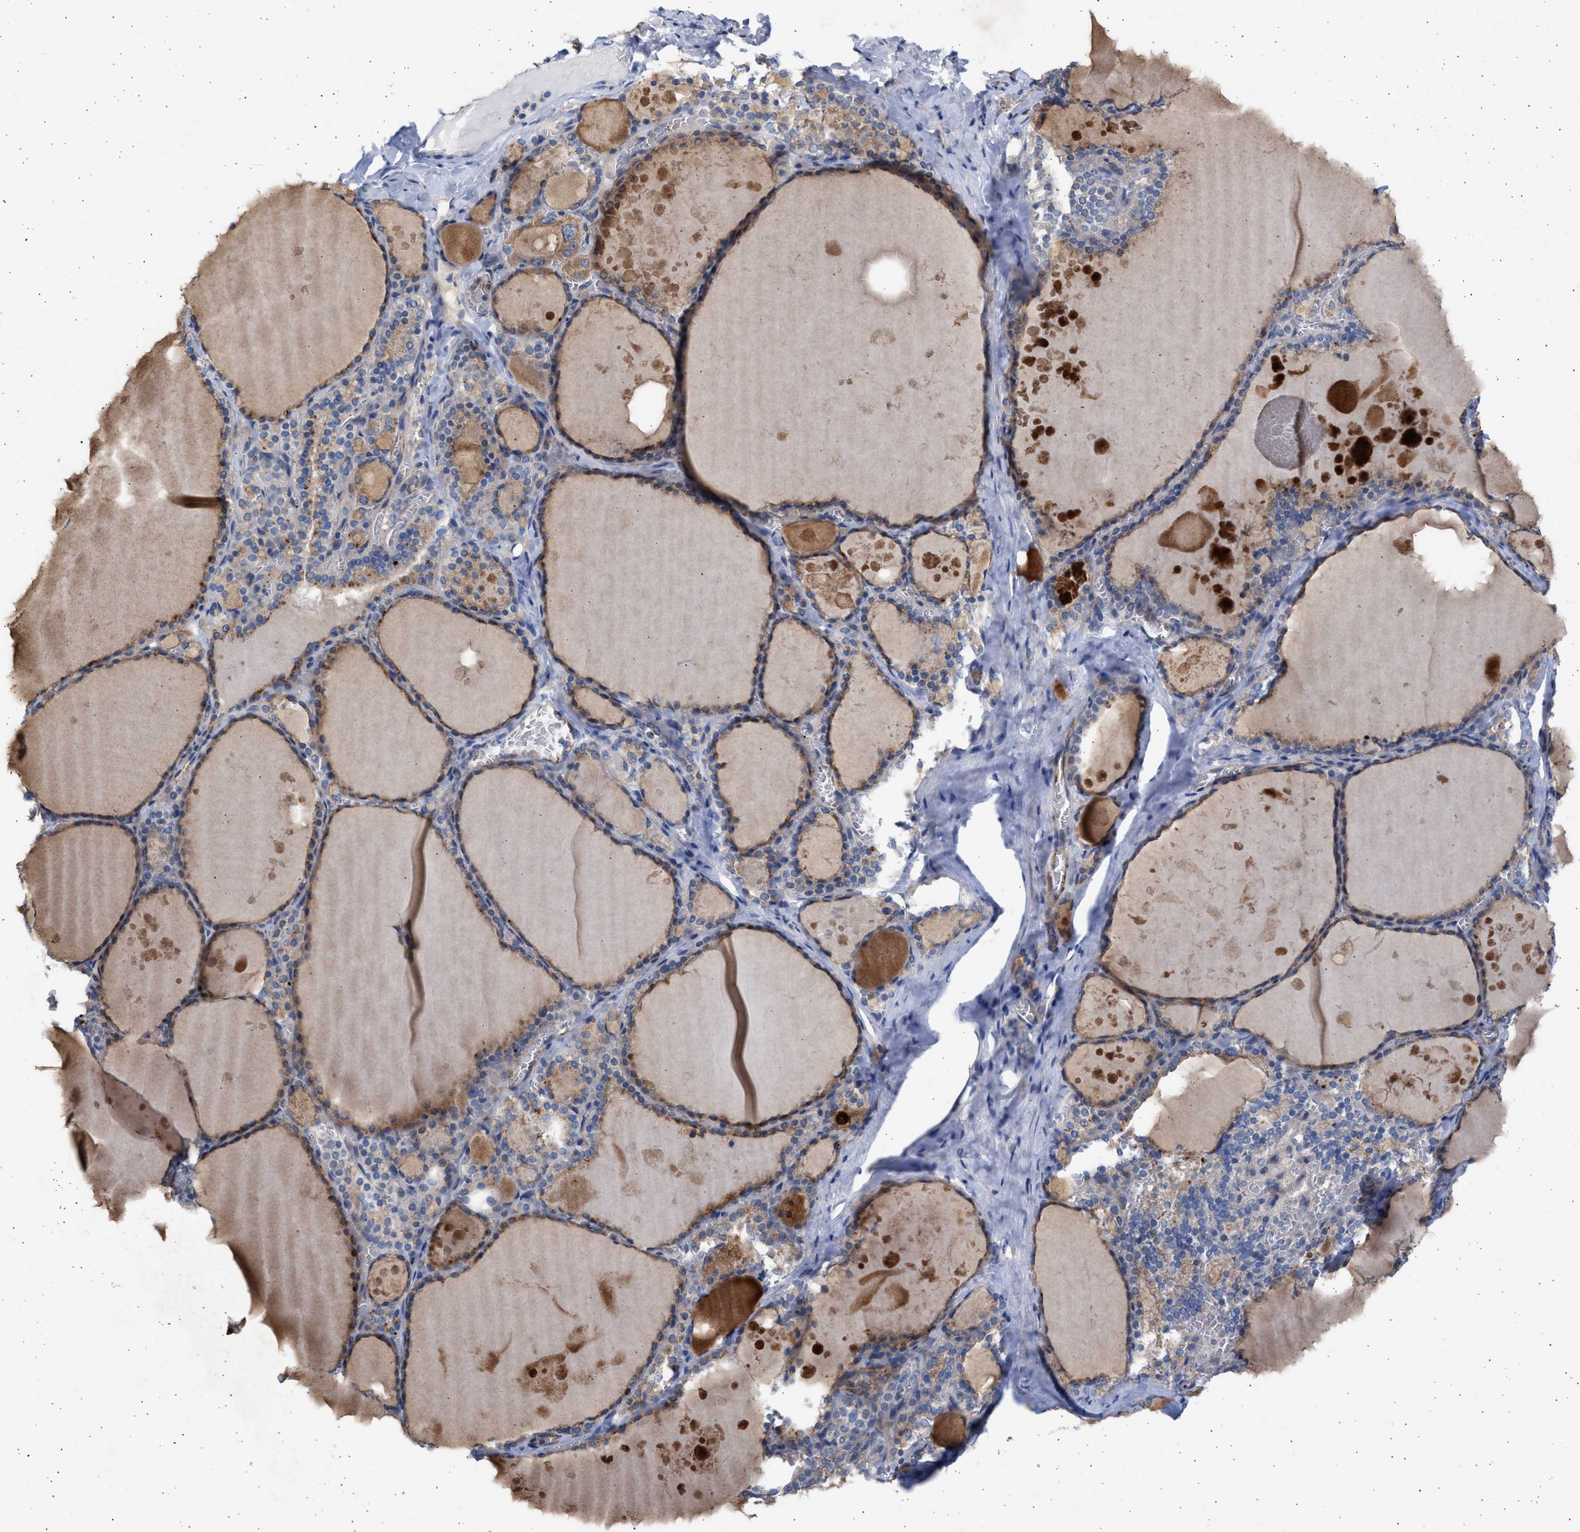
{"staining": {"intensity": "moderate", "quantity": "25%-75%", "location": "cytoplasmic/membranous"}, "tissue": "thyroid gland", "cell_type": "Glandular cells", "image_type": "normal", "snomed": [{"axis": "morphology", "description": "Normal tissue, NOS"}, {"axis": "topography", "description": "Thyroid gland"}], "caption": "Immunohistochemistry (IHC) histopathology image of benign thyroid gland: human thyroid gland stained using immunohistochemistry reveals medium levels of moderate protein expression localized specifically in the cytoplasmic/membranous of glandular cells, appearing as a cytoplasmic/membranous brown color.", "gene": "NBR1", "patient": {"sex": "male", "age": 56}}